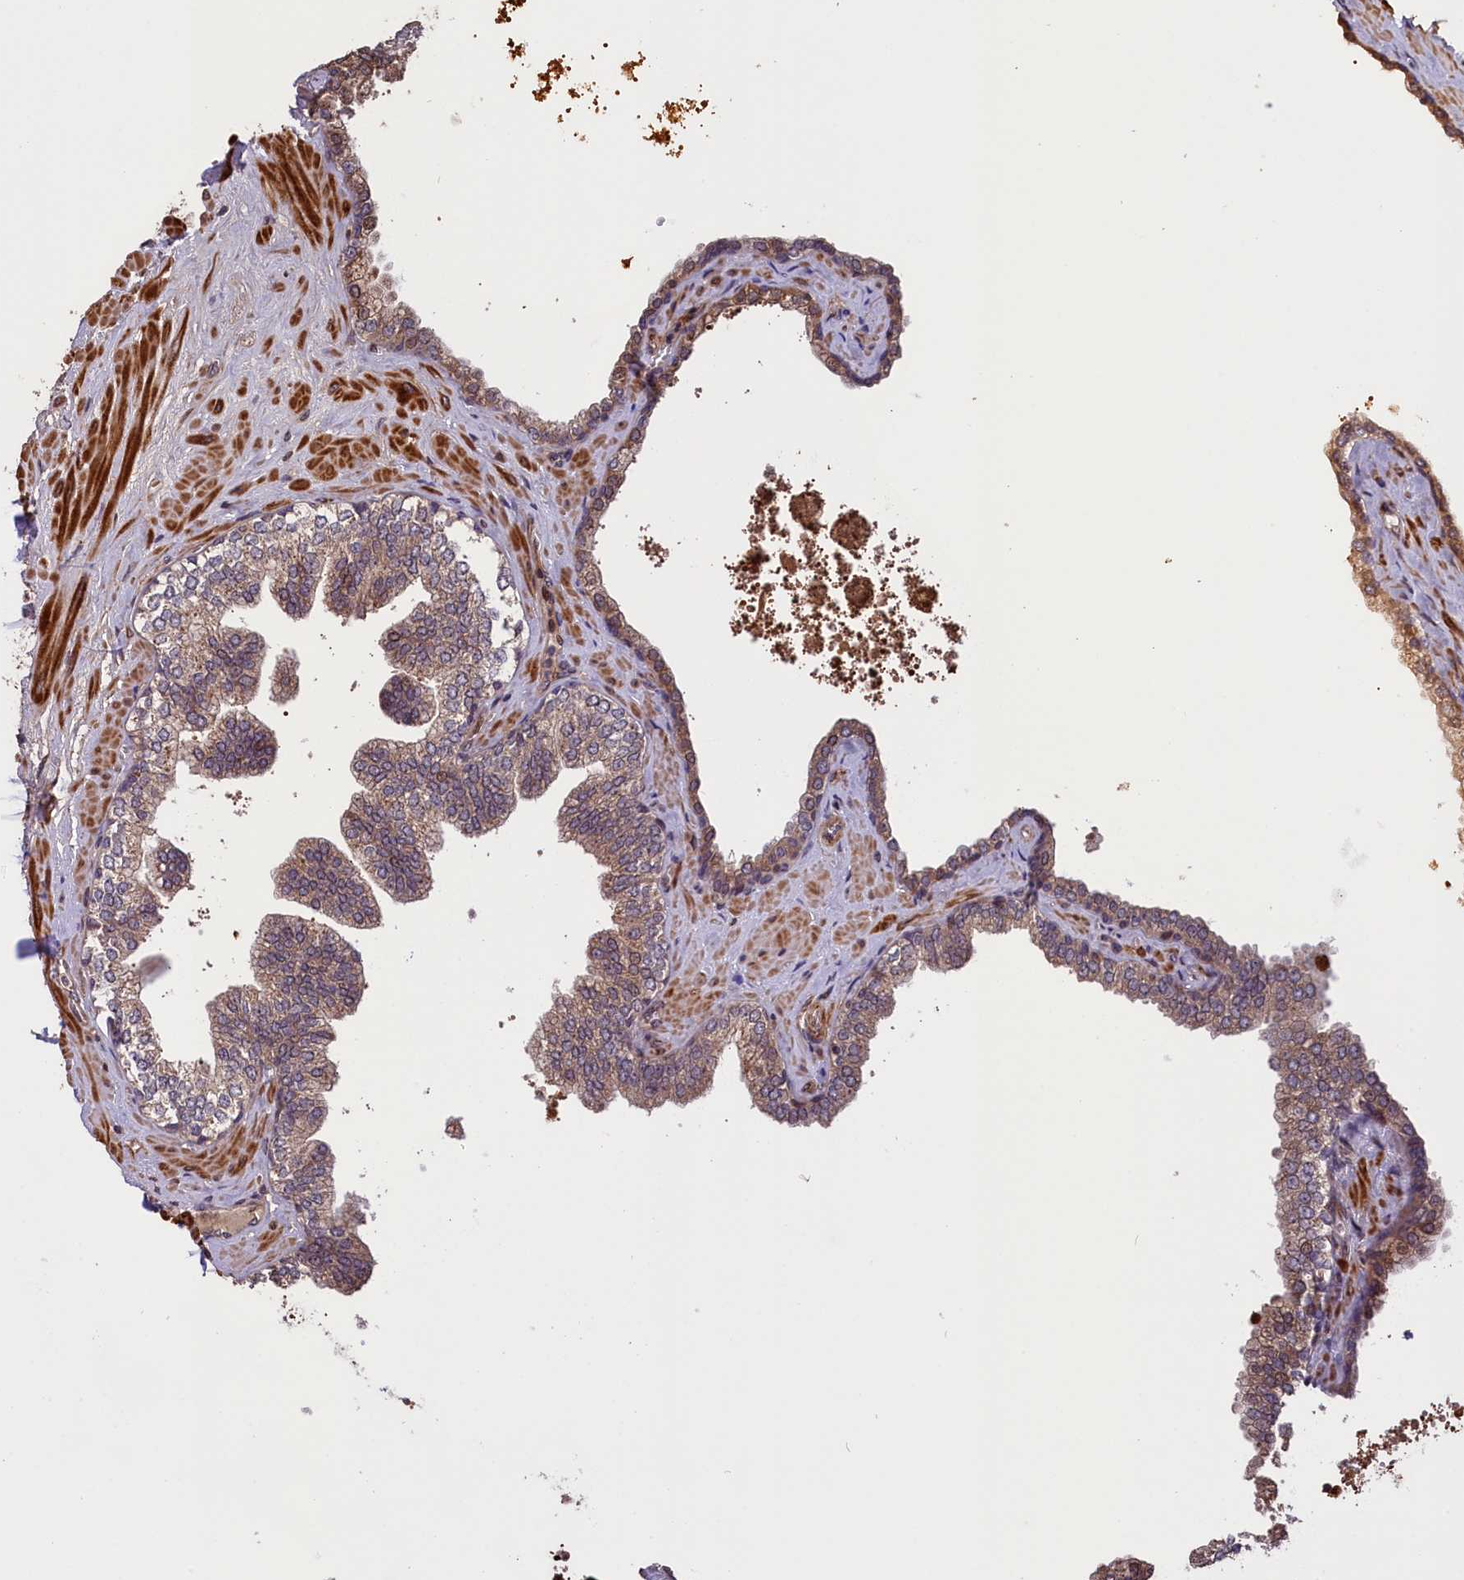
{"staining": {"intensity": "weak", "quantity": ">75%", "location": "cytoplasmic/membranous"}, "tissue": "prostate", "cell_type": "Glandular cells", "image_type": "normal", "snomed": [{"axis": "morphology", "description": "Normal tissue, NOS"}, {"axis": "topography", "description": "Prostate"}], "caption": "Immunohistochemical staining of benign prostate demonstrates weak cytoplasmic/membranous protein positivity in about >75% of glandular cells. (Brightfield microscopy of DAB IHC at high magnification).", "gene": "DNAJB9", "patient": {"sex": "male", "age": 60}}